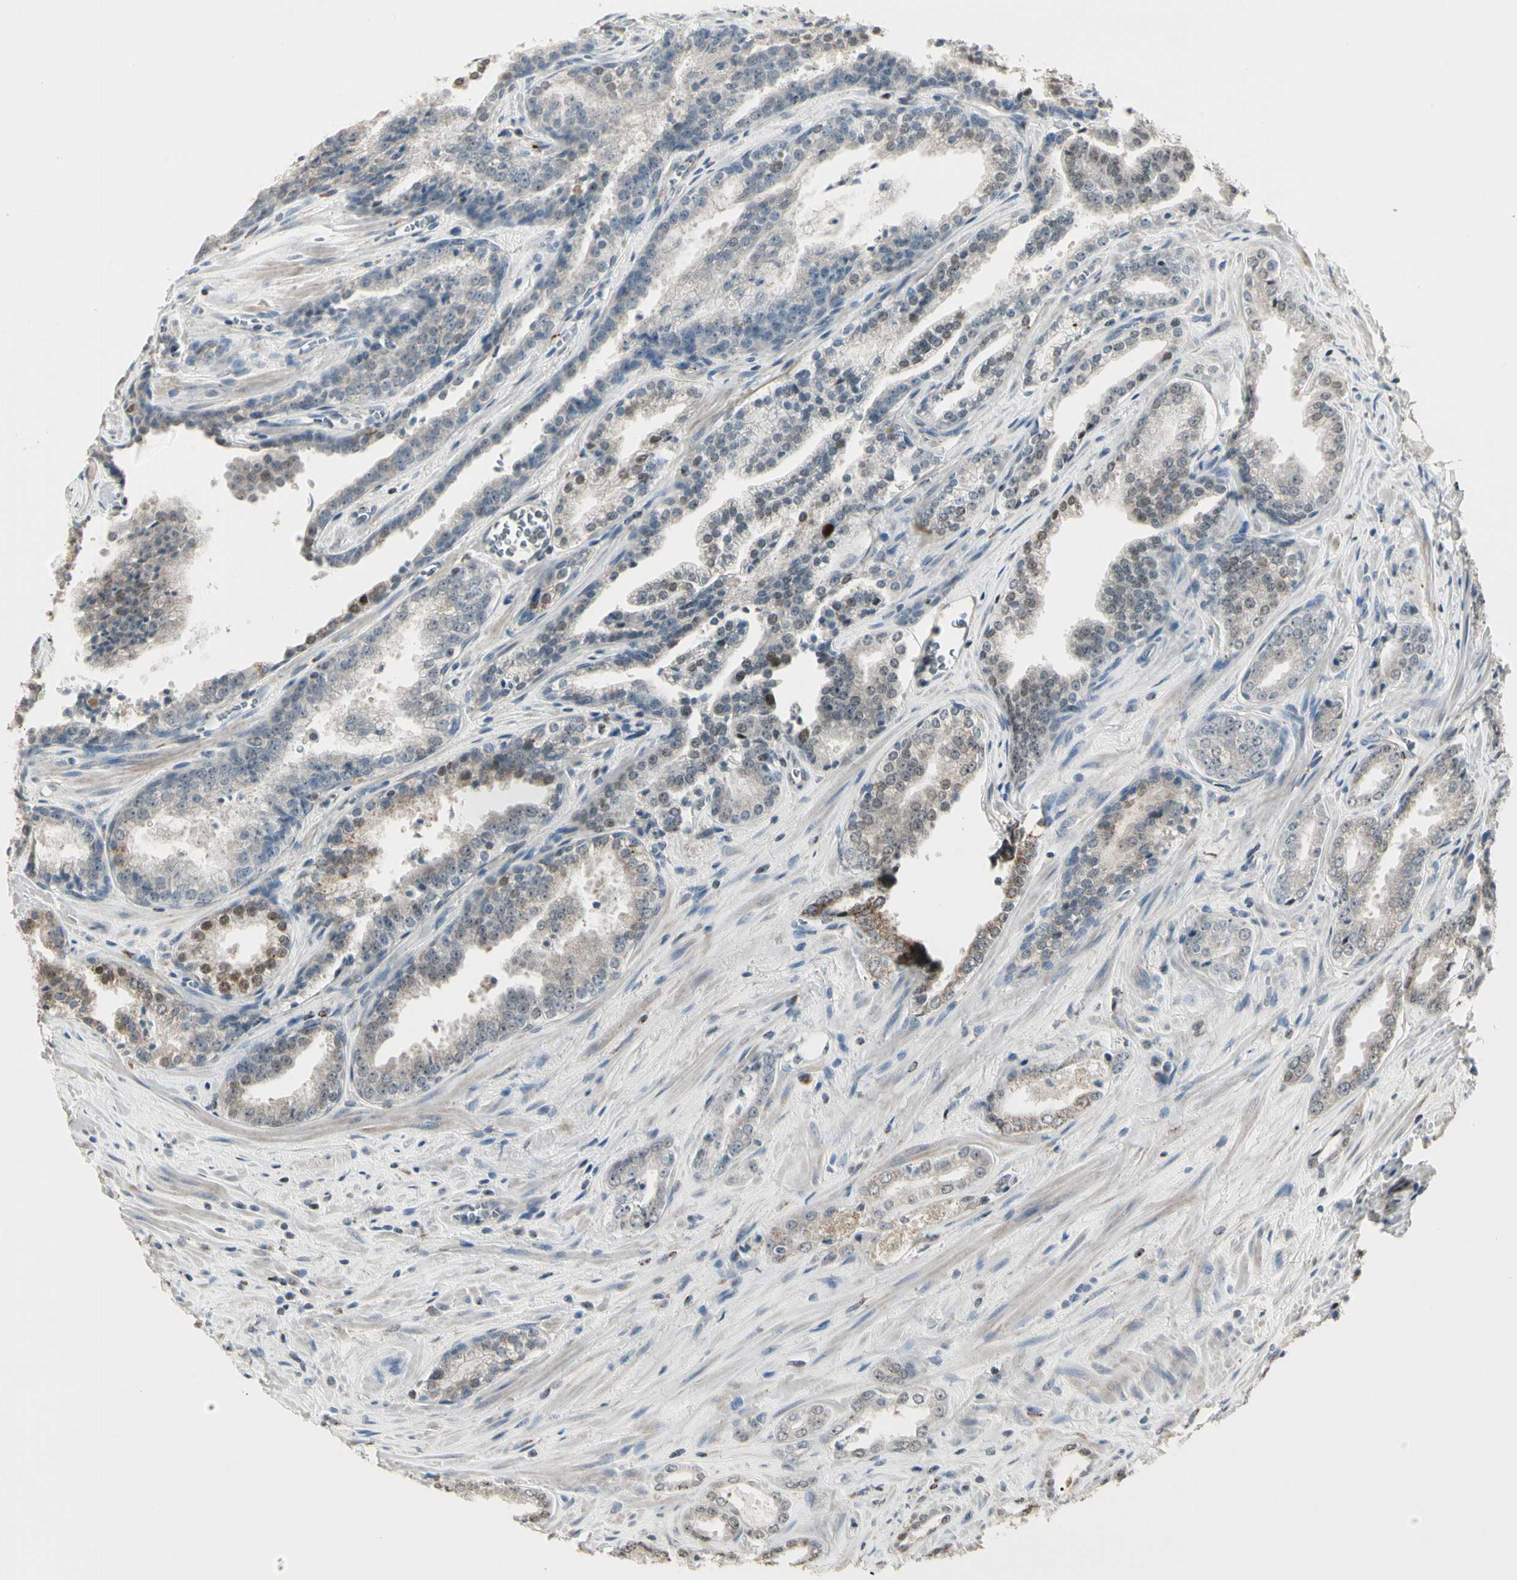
{"staining": {"intensity": "moderate", "quantity": "<25%", "location": "nuclear"}, "tissue": "prostate cancer", "cell_type": "Tumor cells", "image_type": "cancer", "snomed": [{"axis": "morphology", "description": "Adenocarcinoma, Low grade"}, {"axis": "topography", "description": "Prostate"}], "caption": "Protein staining by immunohistochemistry demonstrates moderate nuclear positivity in approximately <25% of tumor cells in low-grade adenocarcinoma (prostate).", "gene": "TMEM176A", "patient": {"sex": "male", "age": 60}}